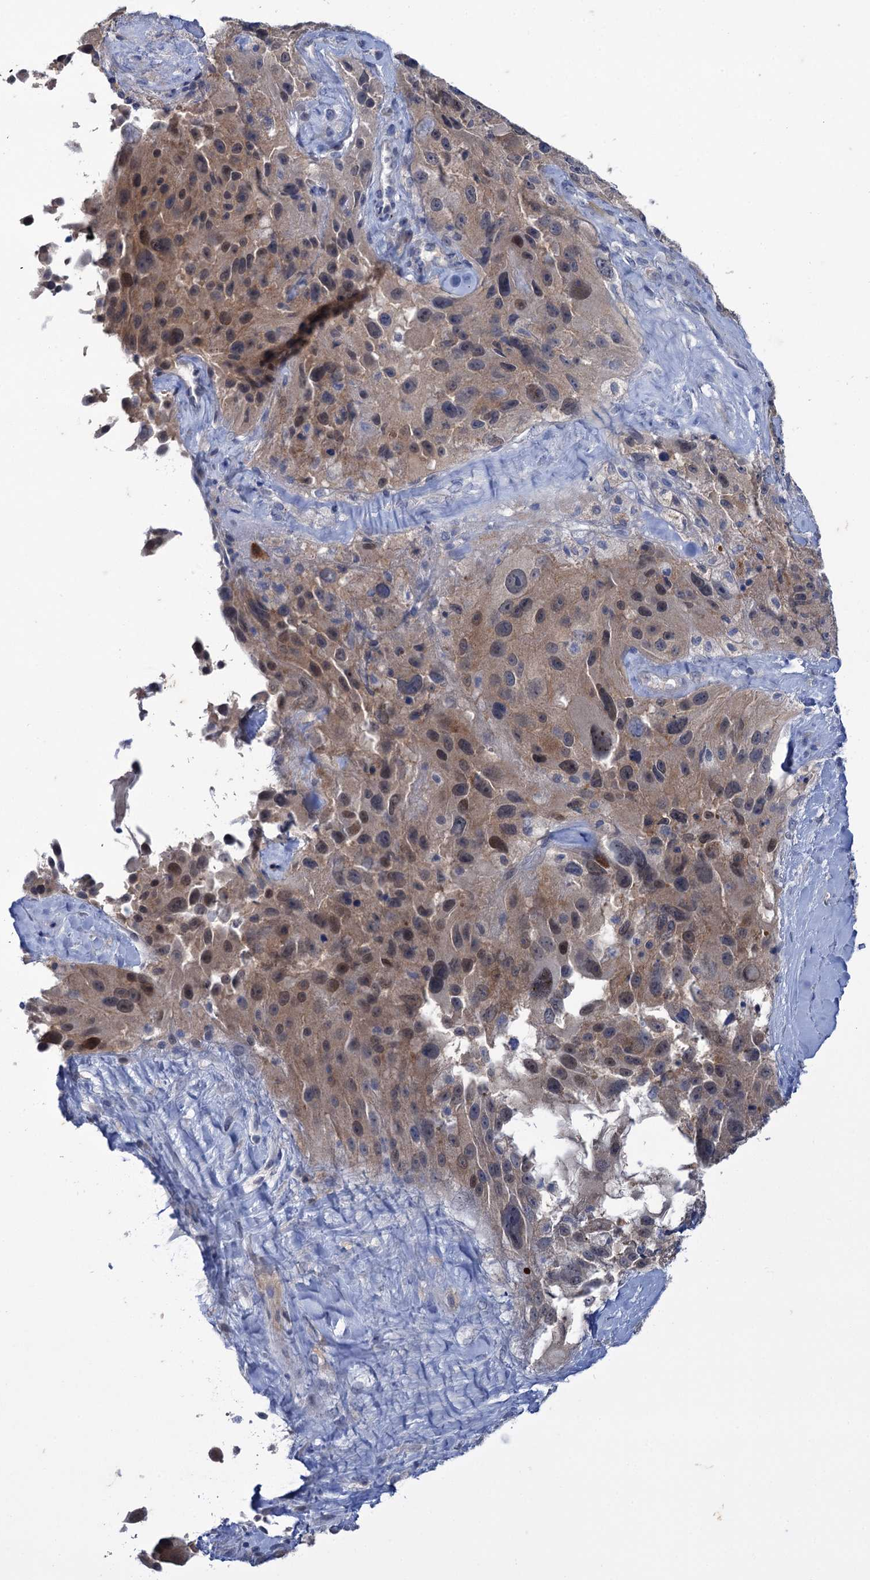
{"staining": {"intensity": "weak", "quantity": "25%-75%", "location": "cytoplasmic/membranous,nuclear"}, "tissue": "melanoma", "cell_type": "Tumor cells", "image_type": "cancer", "snomed": [{"axis": "morphology", "description": "Malignant melanoma, Metastatic site"}, {"axis": "topography", "description": "Lymph node"}], "caption": "Immunohistochemical staining of melanoma demonstrates low levels of weak cytoplasmic/membranous and nuclear protein staining in about 25%-75% of tumor cells. The staining is performed using DAB (3,3'-diaminobenzidine) brown chromogen to label protein expression. The nuclei are counter-stained blue using hematoxylin.", "gene": "MID1IP1", "patient": {"sex": "male", "age": 62}}